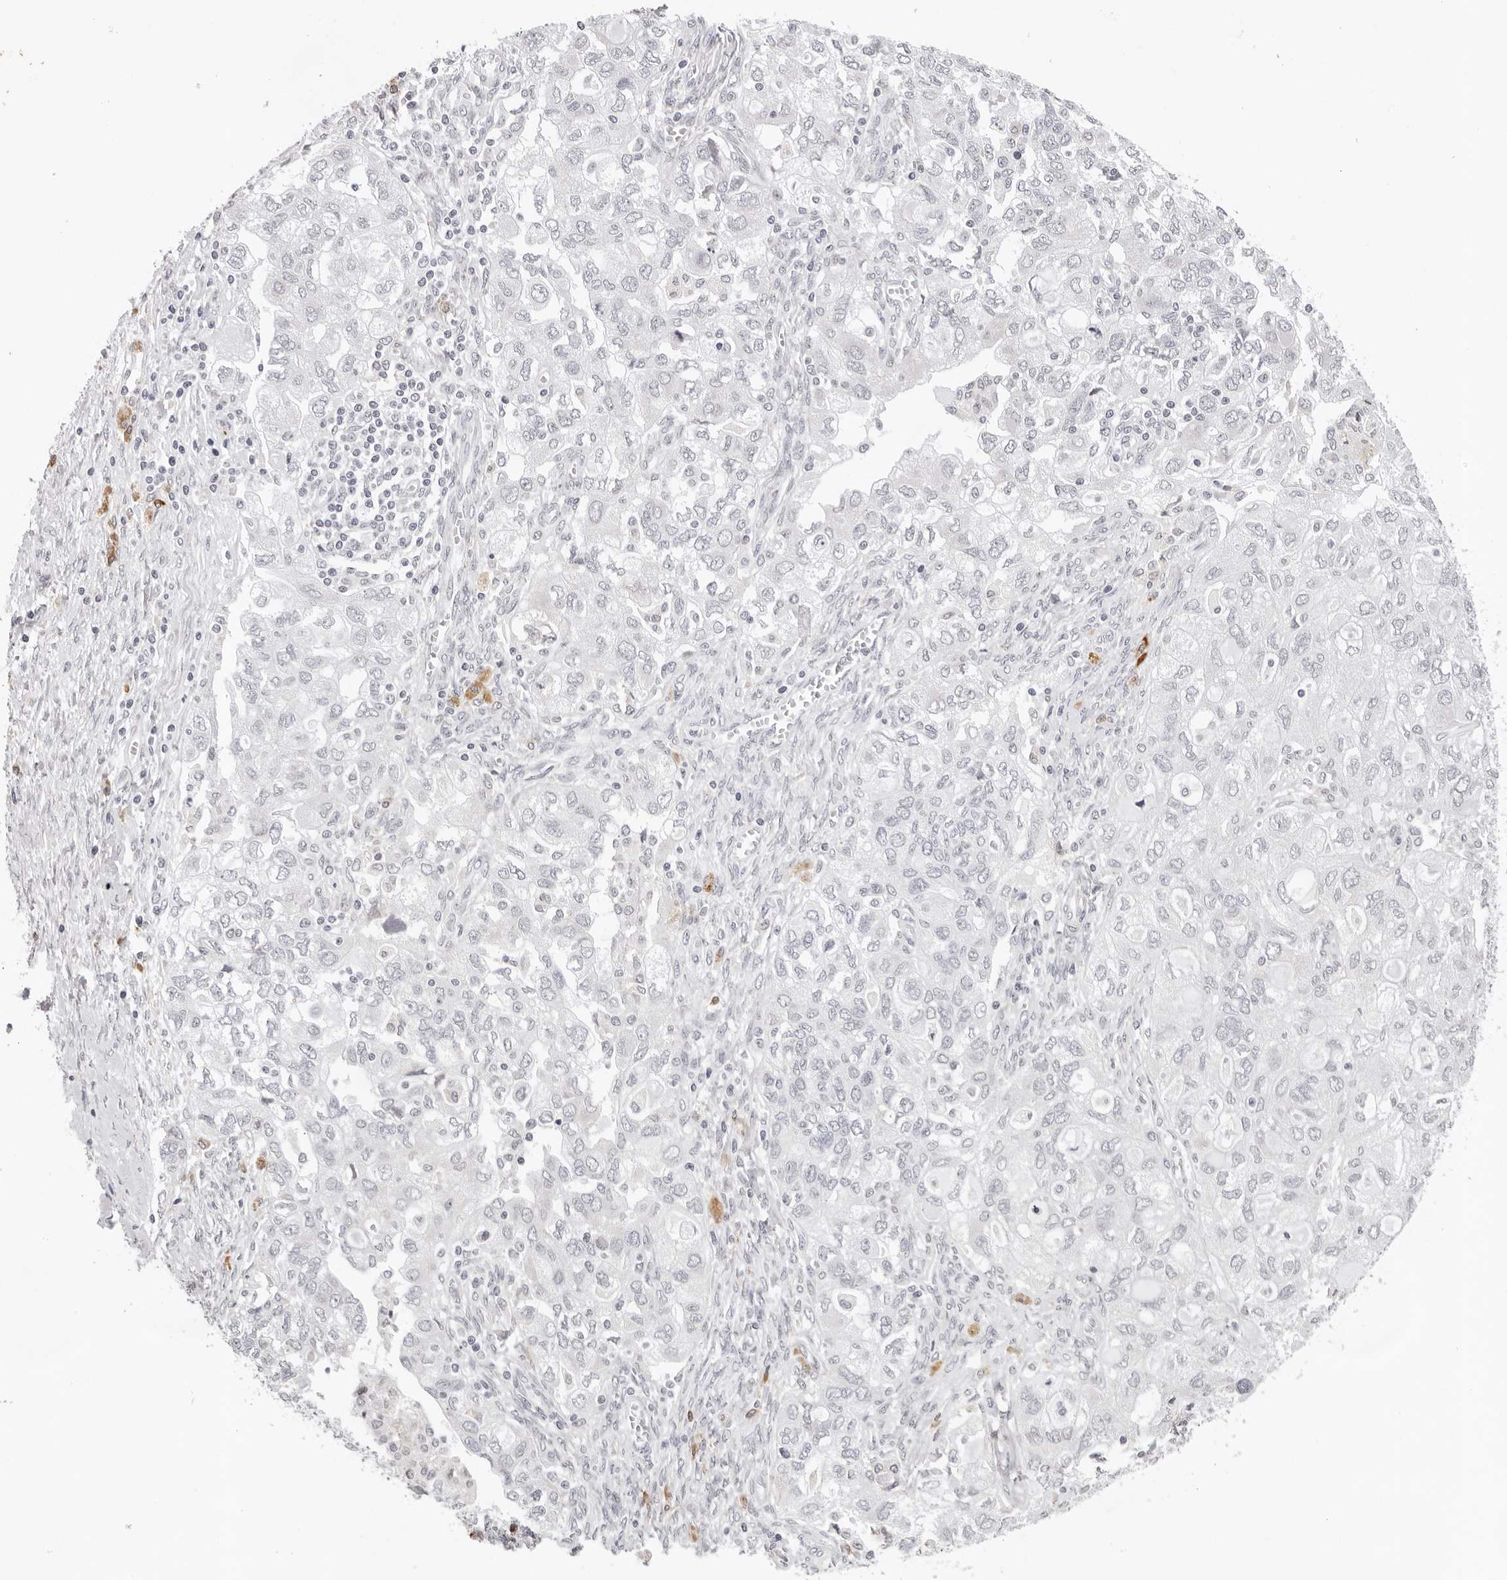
{"staining": {"intensity": "negative", "quantity": "none", "location": "none"}, "tissue": "ovarian cancer", "cell_type": "Tumor cells", "image_type": "cancer", "snomed": [{"axis": "morphology", "description": "Carcinoma, NOS"}, {"axis": "morphology", "description": "Cystadenocarcinoma, serous, NOS"}, {"axis": "topography", "description": "Ovary"}], "caption": "Micrograph shows no protein positivity in tumor cells of ovarian cancer tissue.", "gene": "IL17RA", "patient": {"sex": "female", "age": 69}}